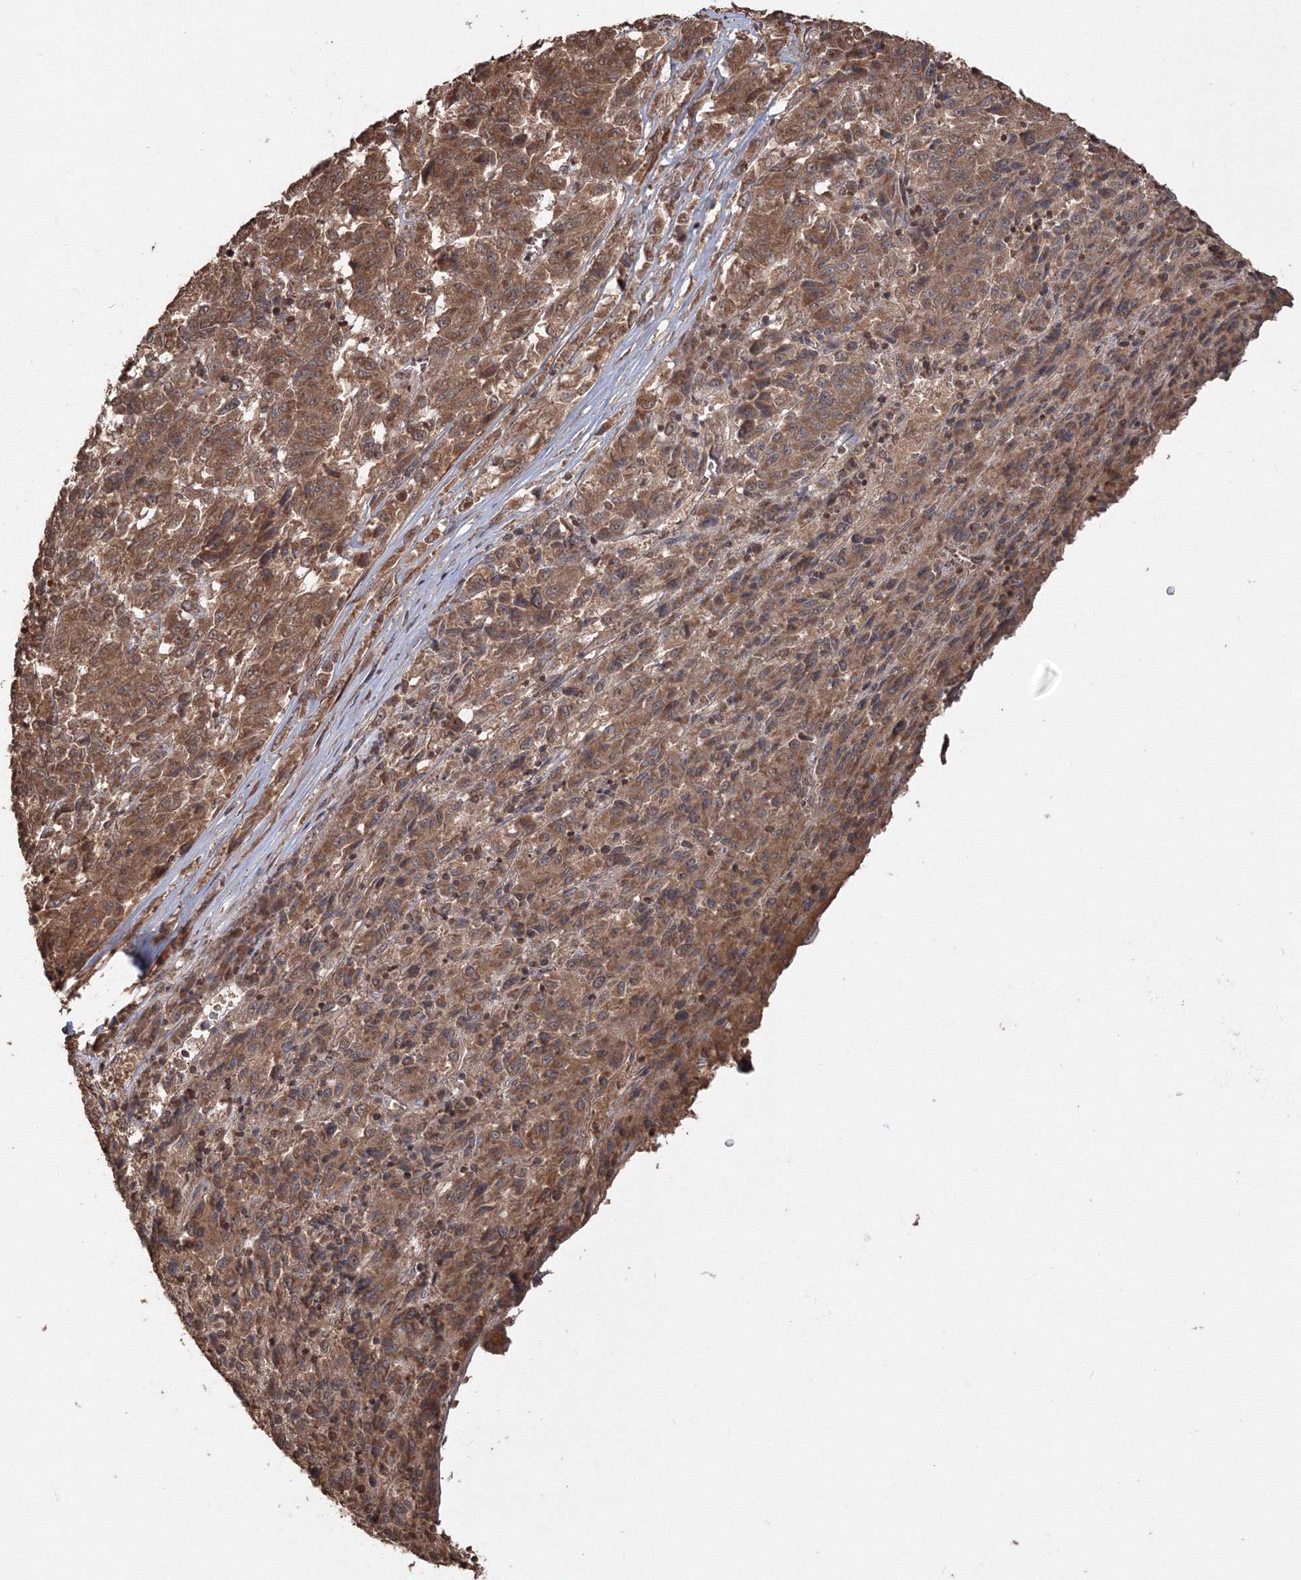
{"staining": {"intensity": "moderate", "quantity": ">75%", "location": "cytoplasmic/membranous"}, "tissue": "melanoma", "cell_type": "Tumor cells", "image_type": "cancer", "snomed": [{"axis": "morphology", "description": "Malignant melanoma, Metastatic site"}, {"axis": "topography", "description": "Lung"}], "caption": "Immunohistochemical staining of human malignant melanoma (metastatic site) displays medium levels of moderate cytoplasmic/membranous positivity in approximately >75% of tumor cells.", "gene": "CCDC122", "patient": {"sex": "male", "age": 64}}